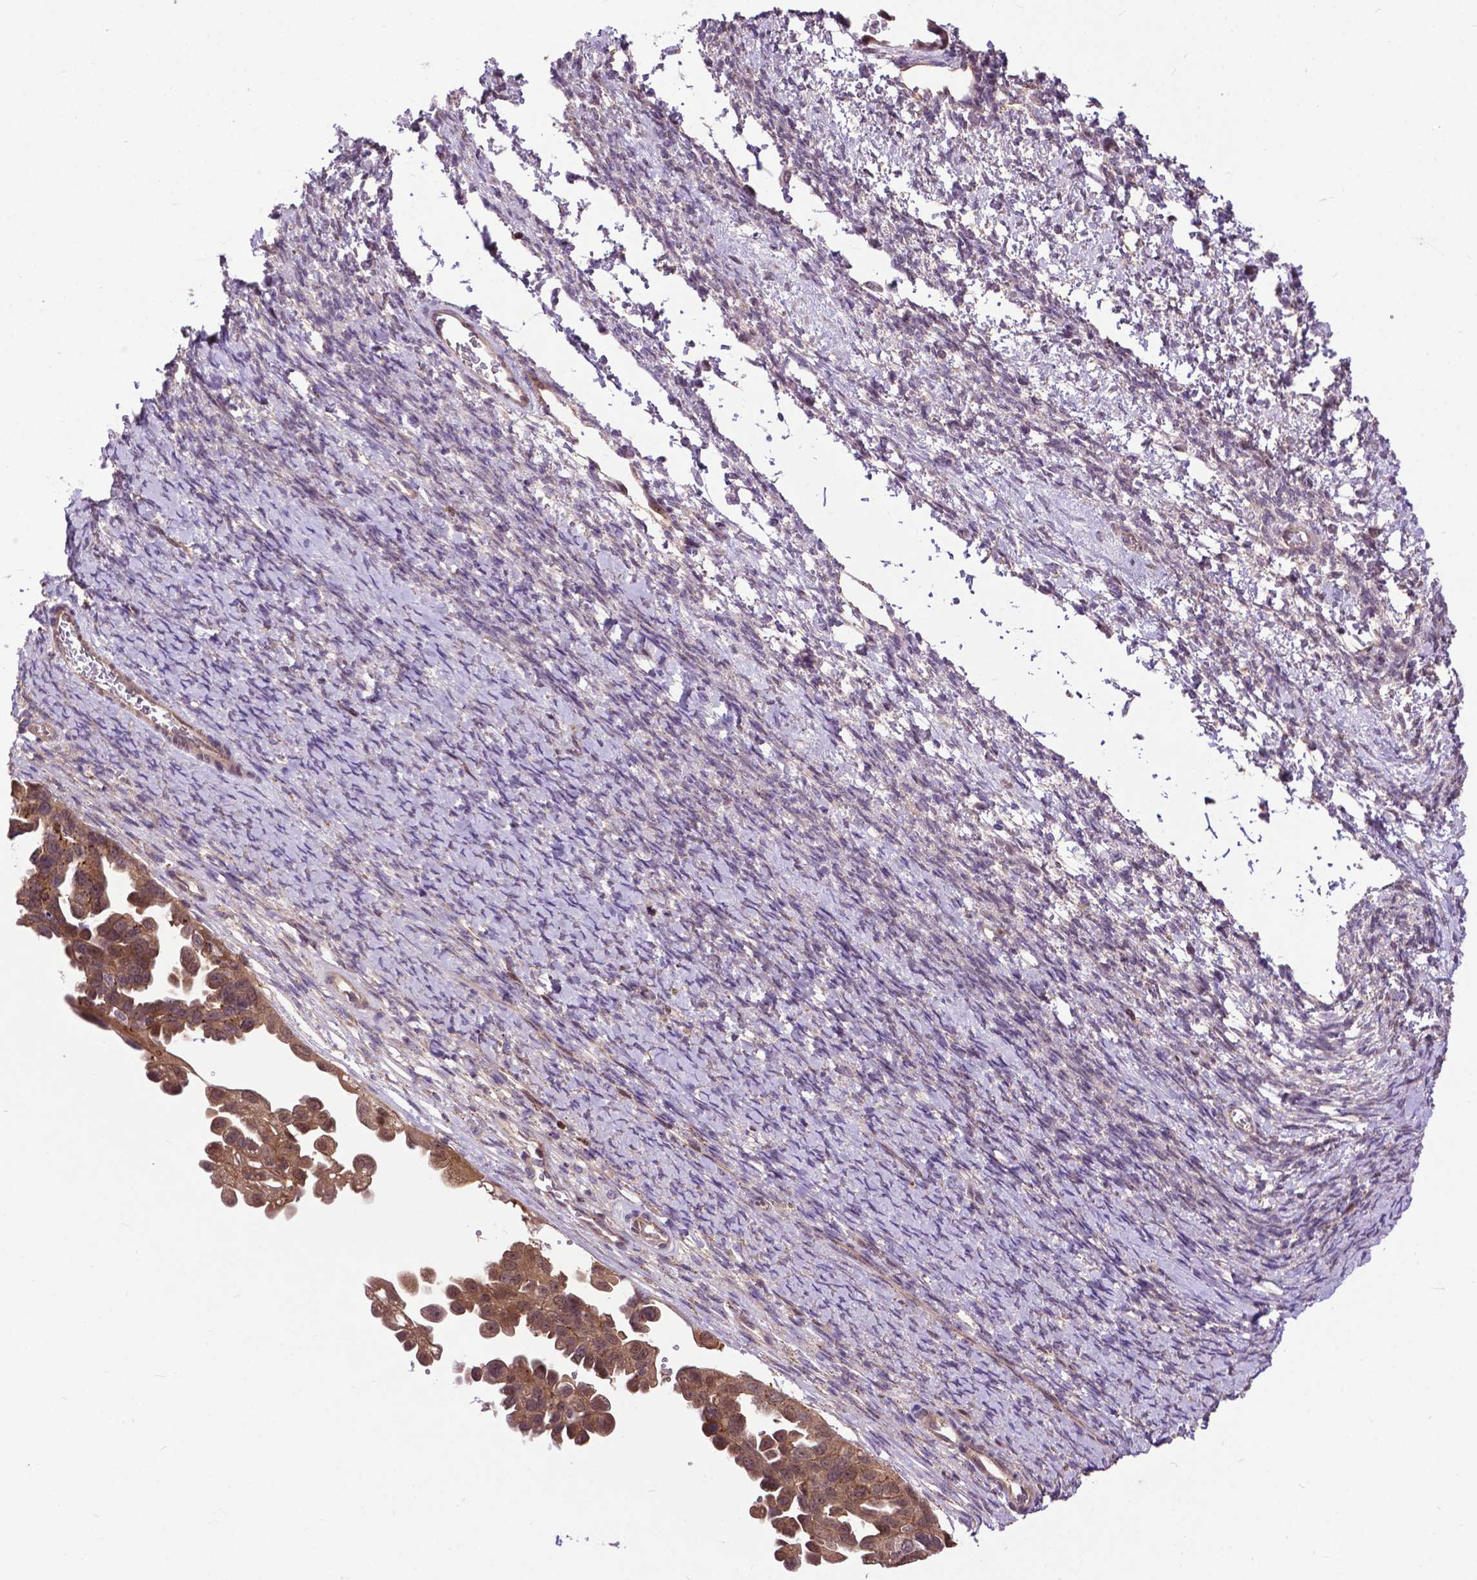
{"staining": {"intensity": "moderate", "quantity": ">75%", "location": "cytoplasmic/membranous"}, "tissue": "ovarian cancer", "cell_type": "Tumor cells", "image_type": "cancer", "snomed": [{"axis": "morphology", "description": "Cystadenocarcinoma, serous, NOS"}, {"axis": "topography", "description": "Ovary"}], "caption": "Ovarian cancer was stained to show a protein in brown. There is medium levels of moderate cytoplasmic/membranous positivity in about >75% of tumor cells. Using DAB (3,3'-diaminobenzidine) (brown) and hematoxylin (blue) stains, captured at high magnification using brightfield microscopy.", "gene": "CHMP4A", "patient": {"sex": "female", "age": 53}}